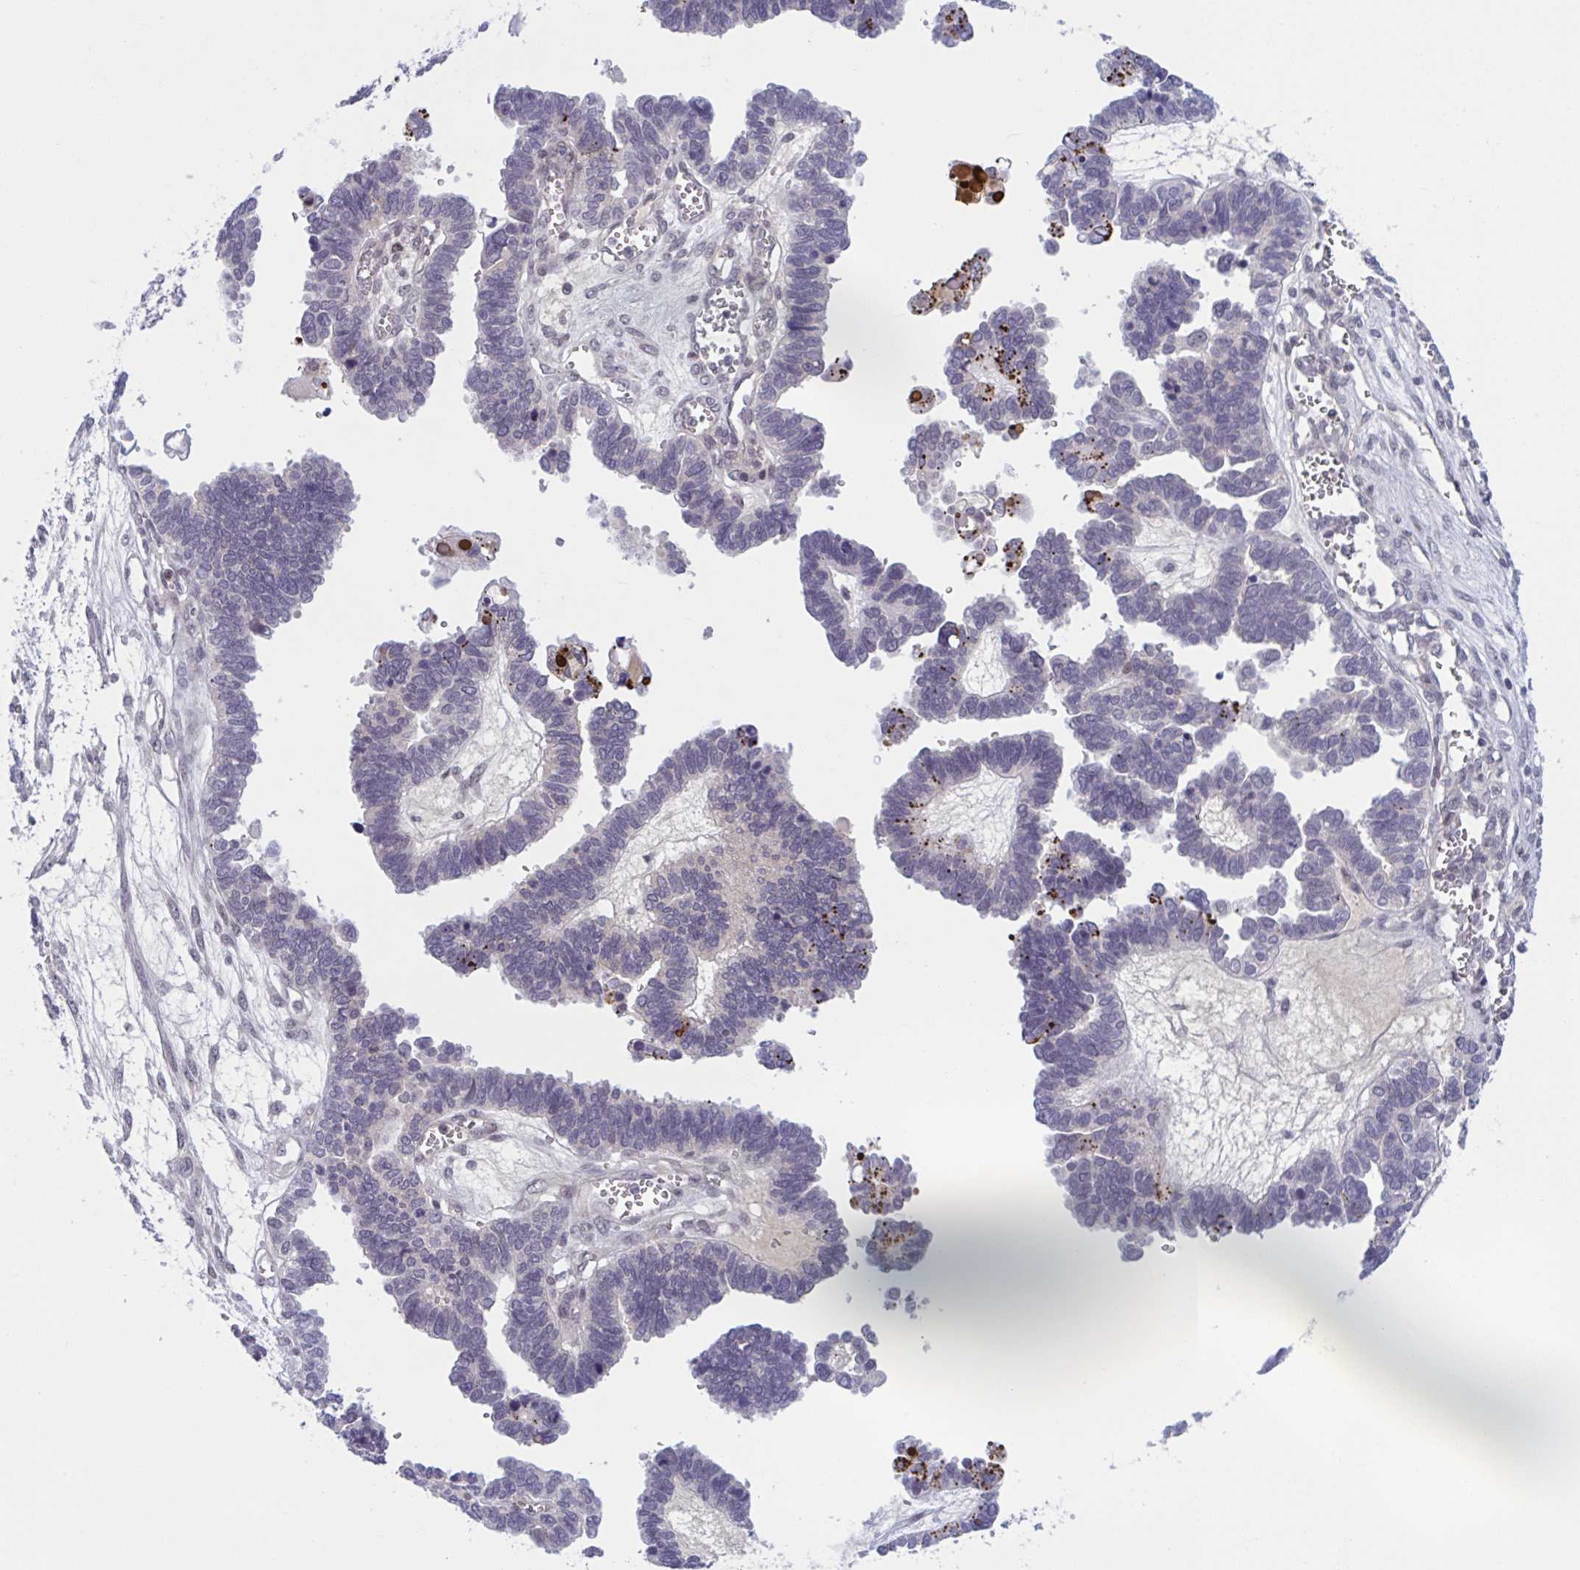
{"staining": {"intensity": "negative", "quantity": "none", "location": "none"}, "tissue": "ovarian cancer", "cell_type": "Tumor cells", "image_type": "cancer", "snomed": [{"axis": "morphology", "description": "Cystadenocarcinoma, serous, NOS"}, {"axis": "topography", "description": "Ovary"}], "caption": "Immunohistochemistry image of ovarian cancer (serous cystadenocarcinoma) stained for a protein (brown), which exhibits no expression in tumor cells.", "gene": "TTC7B", "patient": {"sex": "female", "age": 51}}